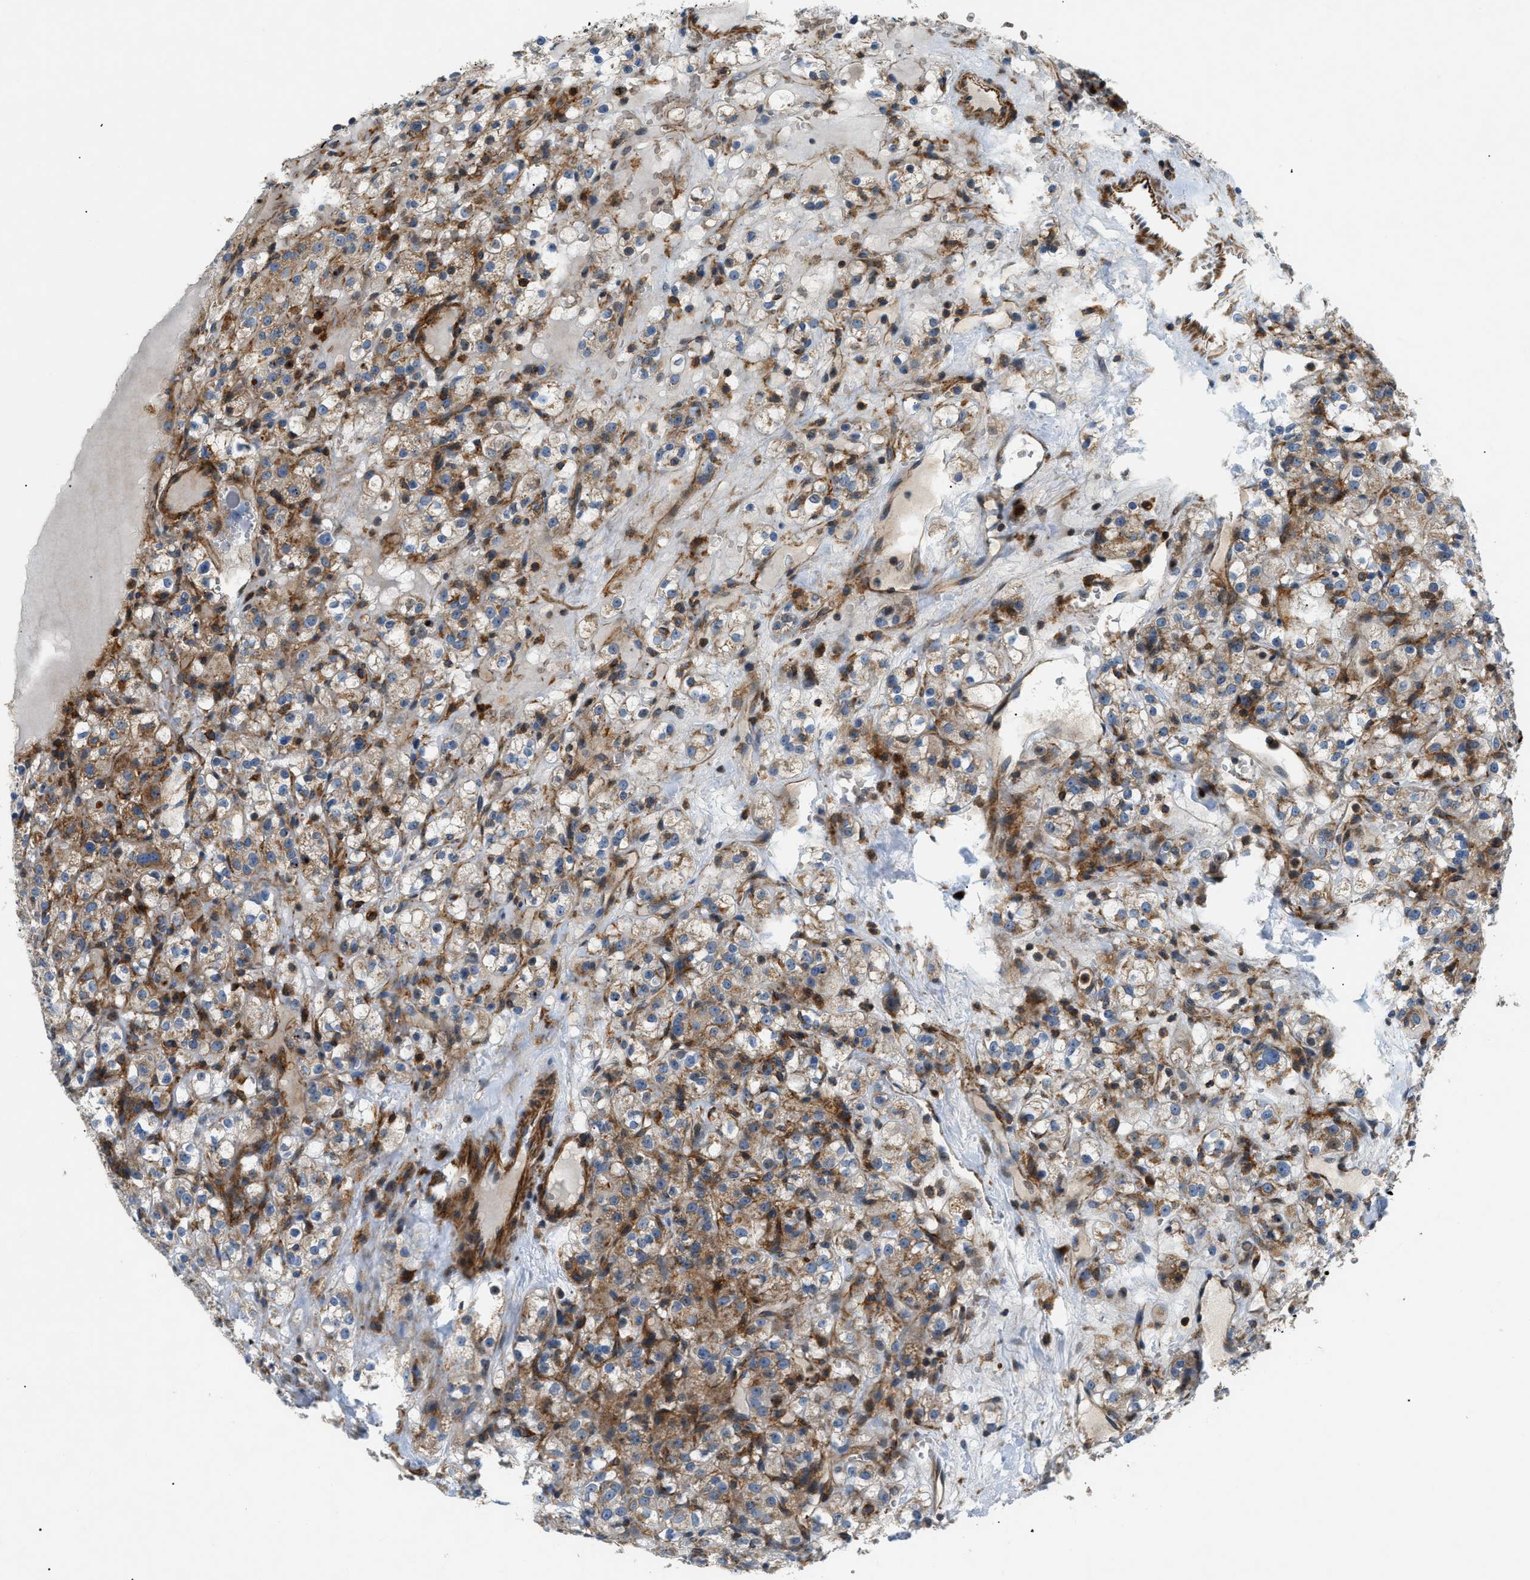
{"staining": {"intensity": "moderate", "quantity": ">75%", "location": "cytoplasmic/membranous"}, "tissue": "renal cancer", "cell_type": "Tumor cells", "image_type": "cancer", "snomed": [{"axis": "morphology", "description": "Normal tissue, NOS"}, {"axis": "morphology", "description": "Adenocarcinoma, NOS"}, {"axis": "topography", "description": "Kidney"}], "caption": "A high-resolution histopathology image shows IHC staining of renal adenocarcinoma, which shows moderate cytoplasmic/membranous staining in approximately >75% of tumor cells.", "gene": "DHODH", "patient": {"sex": "male", "age": 61}}